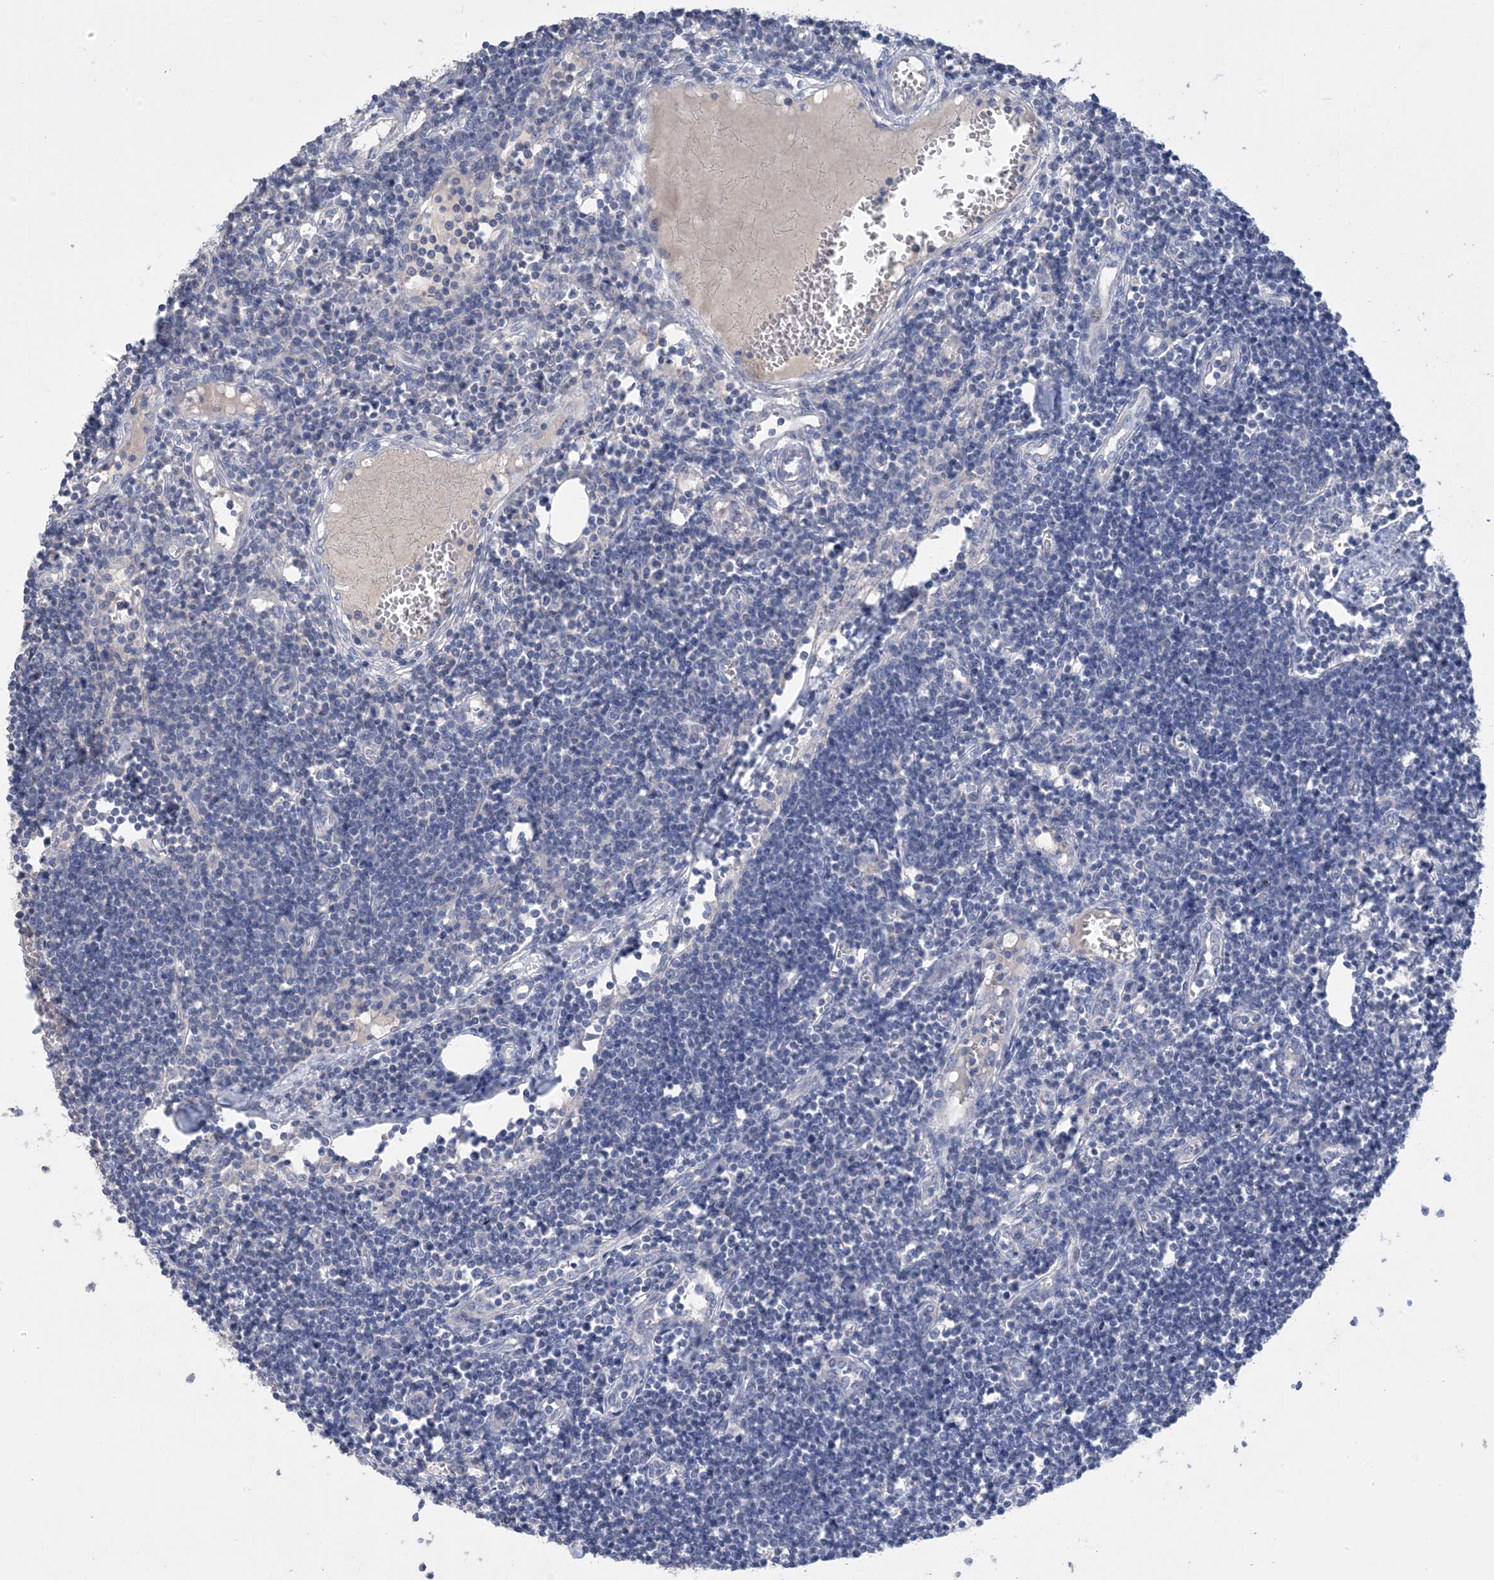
{"staining": {"intensity": "negative", "quantity": "none", "location": "none"}, "tissue": "lymph node", "cell_type": "Germinal center cells", "image_type": "normal", "snomed": [{"axis": "morphology", "description": "Normal tissue, NOS"}, {"axis": "morphology", "description": "Malignant melanoma, Metastatic site"}, {"axis": "topography", "description": "Lymph node"}], "caption": "DAB (3,3'-diaminobenzidine) immunohistochemical staining of unremarkable human lymph node exhibits no significant positivity in germinal center cells. (DAB (3,3'-diaminobenzidine) IHC, high magnification).", "gene": "KPRP", "patient": {"sex": "male", "age": 41}}